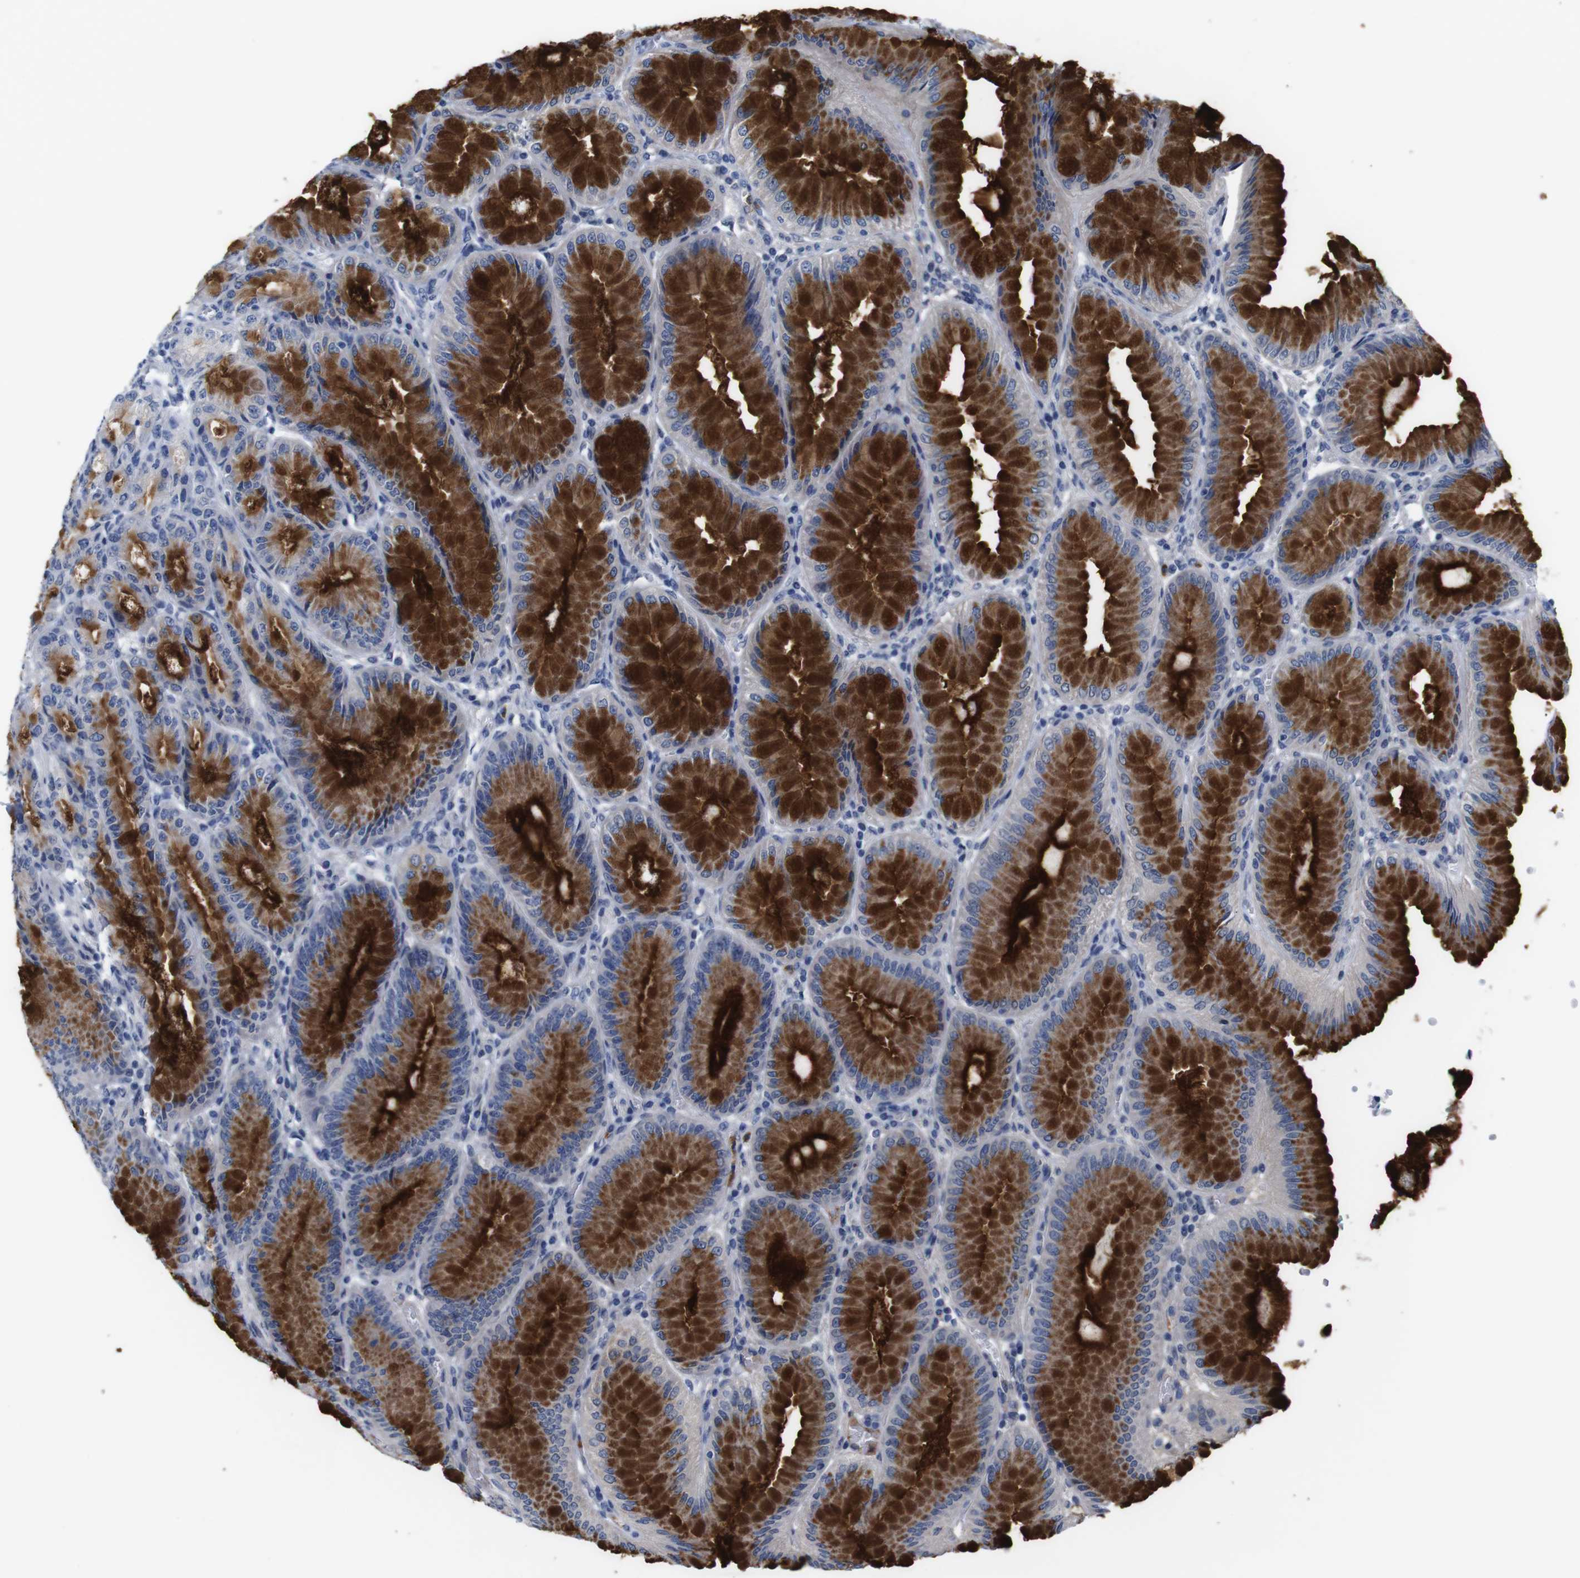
{"staining": {"intensity": "strong", "quantity": "25%-75%", "location": "cytoplasmic/membranous"}, "tissue": "stomach", "cell_type": "Glandular cells", "image_type": "normal", "snomed": [{"axis": "morphology", "description": "Normal tissue, NOS"}, {"axis": "topography", "description": "Stomach, lower"}], "caption": "This micrograph displays normal stomach stained with IHC to label a protein in brown. The cytoplasmic/membranous of glandular cells show strong positivity for the protein. Nuclei are counter-stained blue.", "gene": "C1RL", "patient": {"sex": "male", "age": 71}}